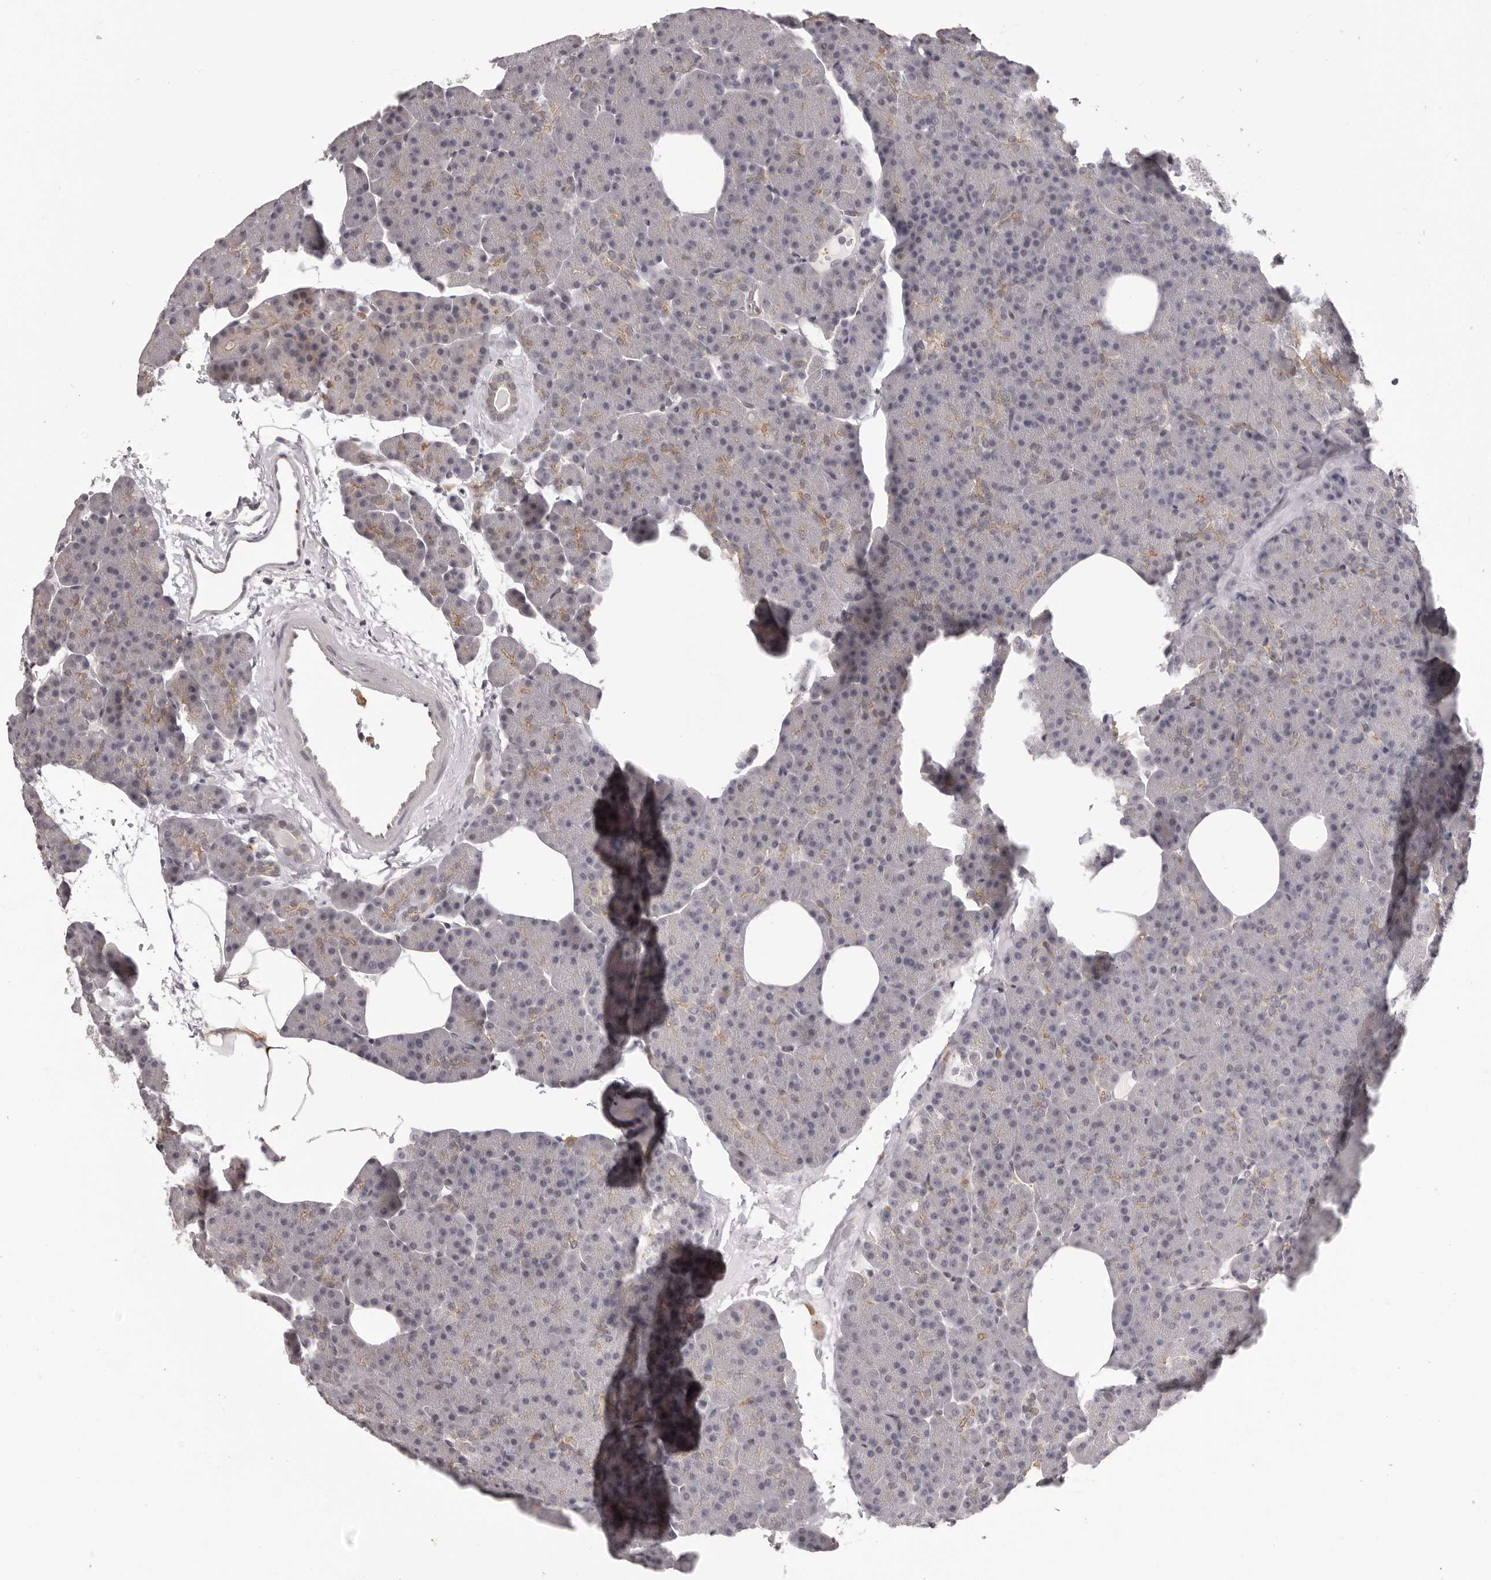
{"staining": {"intensity": "weak", "quantity": "<25%", "location": "cytoplasmic/membranous"}, "tissue": "pancreas", "cell_type": "Exocrine glandular cells", "image_type": "normal", "snomed": [{"axis": "morphology", "description": "Normal tissue, NOS"}, {"axis": "morphology", "description": "Carcinoid, malignant, NOS"}, {"axis": "topography", "description": "Pancreas"}], "caption": "This is an immunohistochemistry (IHC) image of benign pancreas. There is no expression in exocrine glandular cells.", "gene": "RNF2", "patient": {"sex": "female", "age": 35}}